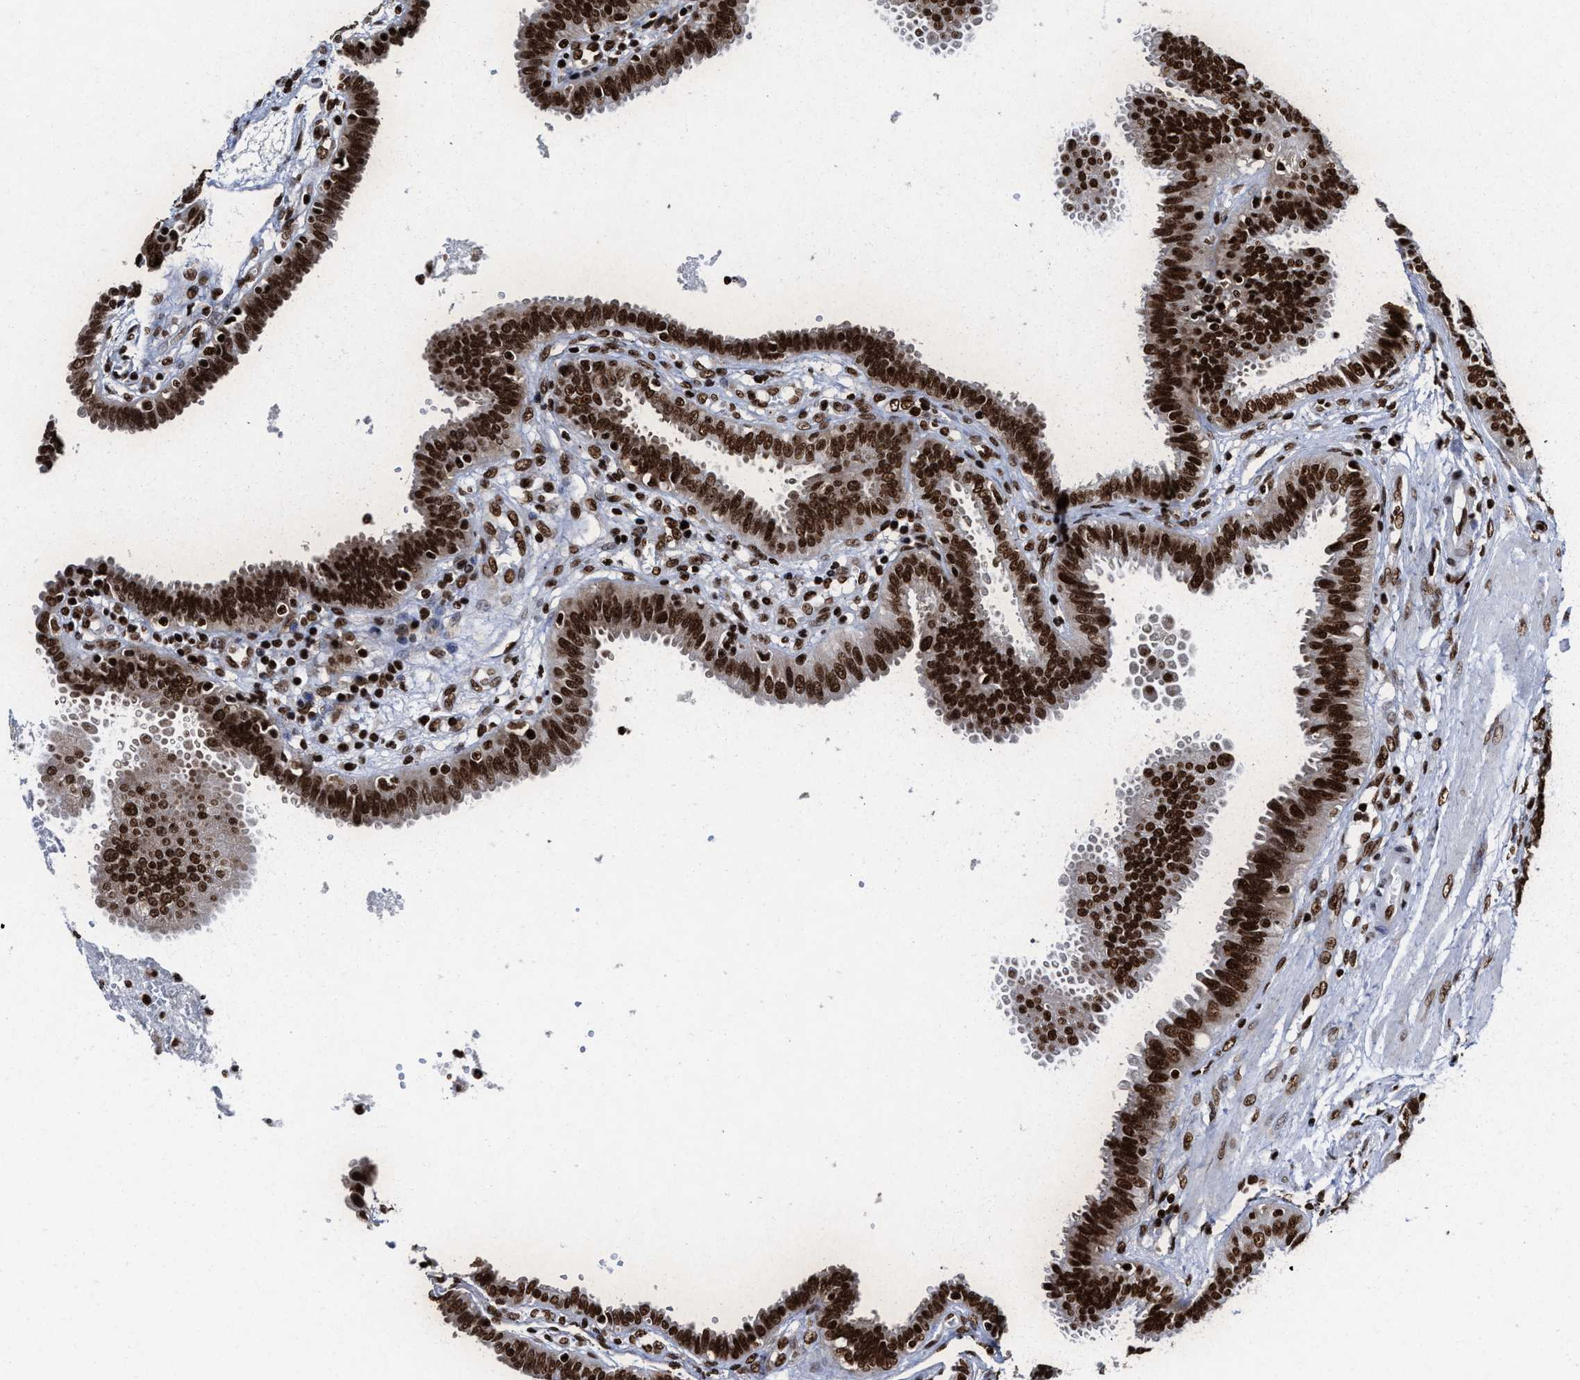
{"staining": {"intensity": "strong", "quantity": ">75%", "location": "cytoplasmic/membranous,nuclear"}, "tissue": "fallopian tube", "cell_type": "Glandular cells", "image_type": "normal", "snomed": [{"axis": "morphology", "description": "Normal tissue, NOS"}, {"axis": "topography", "description": "Fallopian tube"}], "caption": "Protein expression analysis of unremarkable fallopian tube displays strong cytoplasmic/membranous,nuclear staining in approximately >75% of glandular cells.", "gene": "ALYREF", "patient": {"sex": "female", "age": 32}}